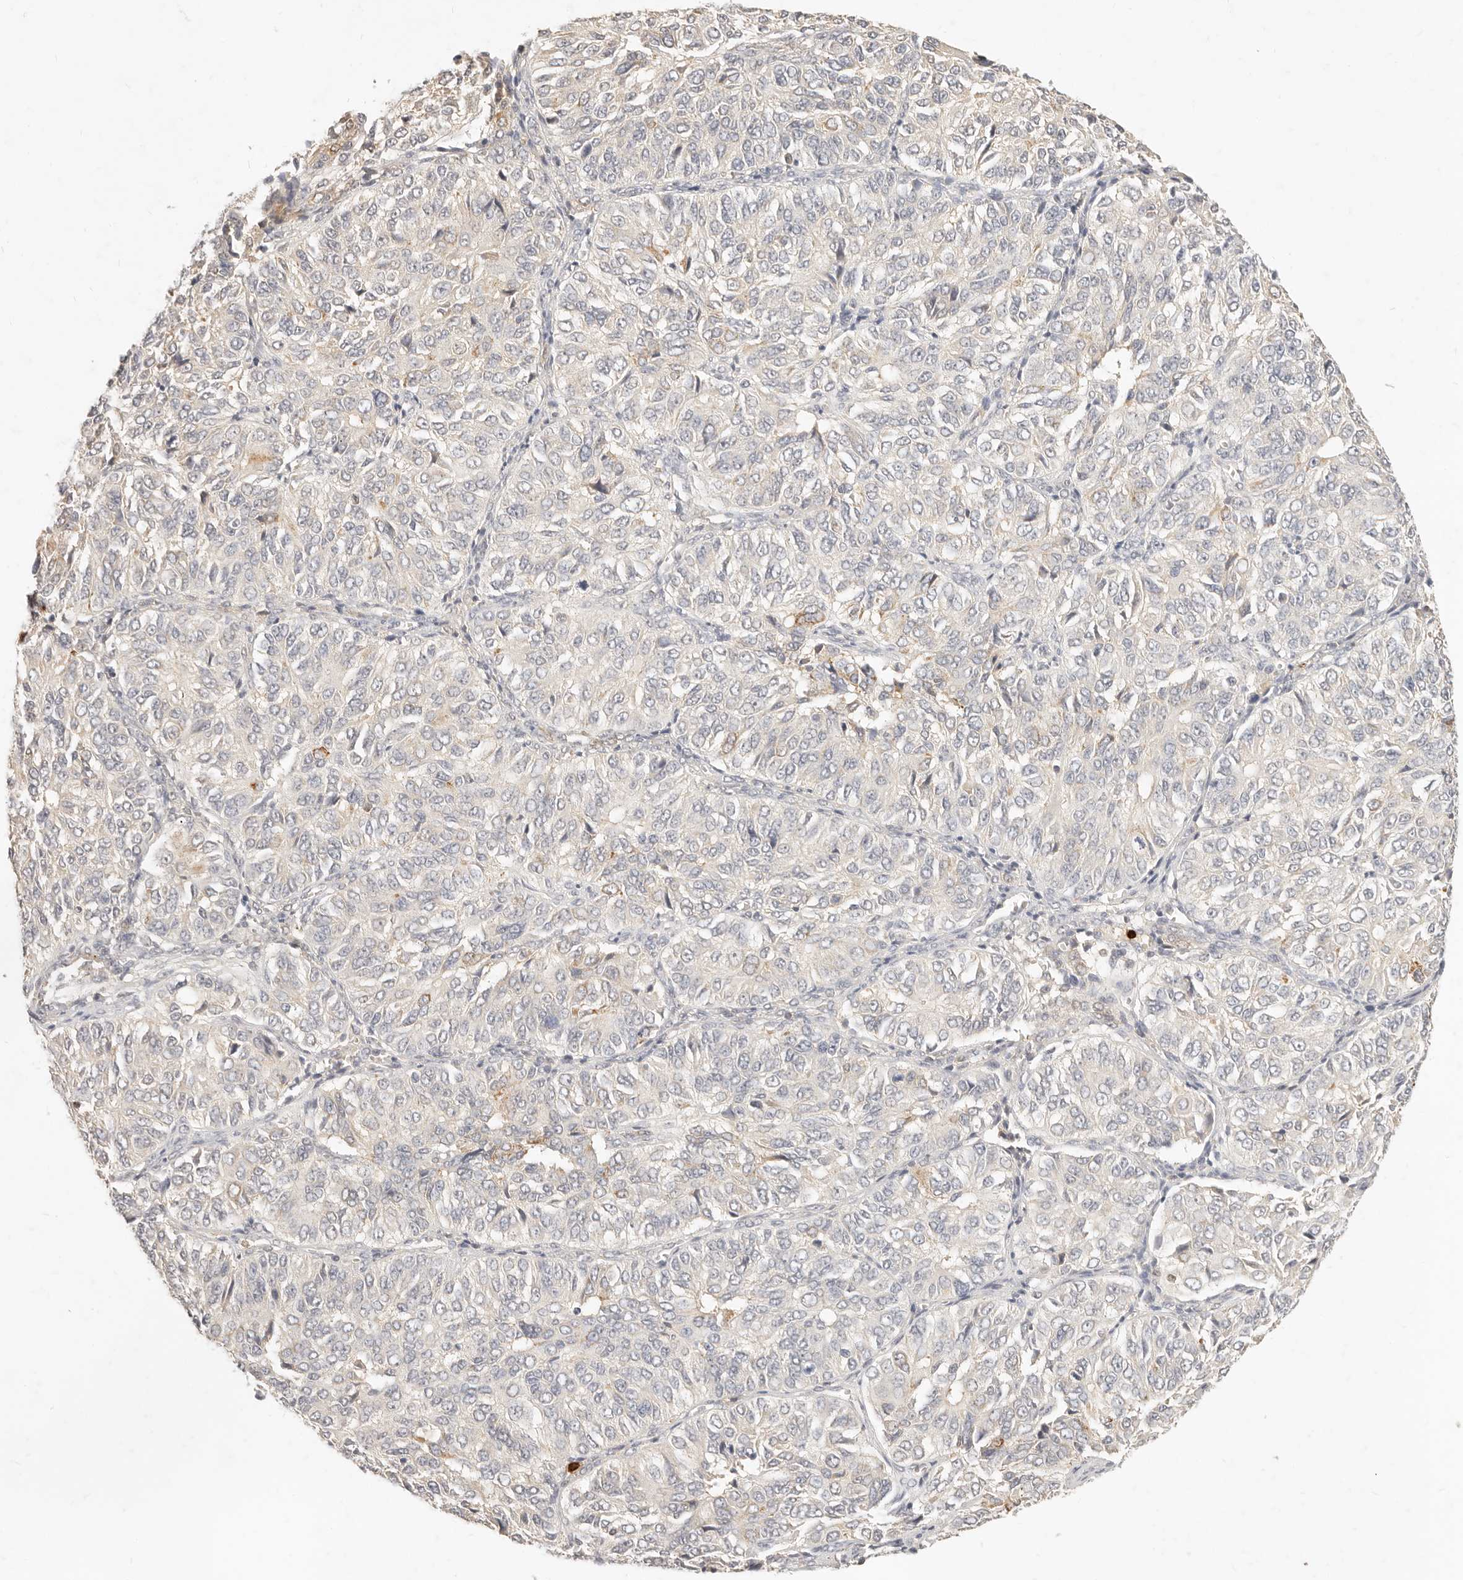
{"staining": {"intensity": "moderate", "quantity": "<25%", "location": "cytoplasmic/membranous"}, "tissue": "ovarian cancer", "cell_type": "Tumor cells", "image_type": "cancer", "snomed": [{"axis": "morphology", "description": "Carcinoma, endometroid"}, {"axis": "topography", "description": "Ovary"}], "caption": "Immunohistochemistry image of neoplastic tissue: human ovarian cancer stained using immunohistochemistry reveals low levels of moderate protein expression localized specifically in the cytoplasmic/membranous of tumor cells, appearing as a cytoplasmic/membranous brown color.", "gene": "TMTC2", "patient": {"sex": "female", "age": 51}}